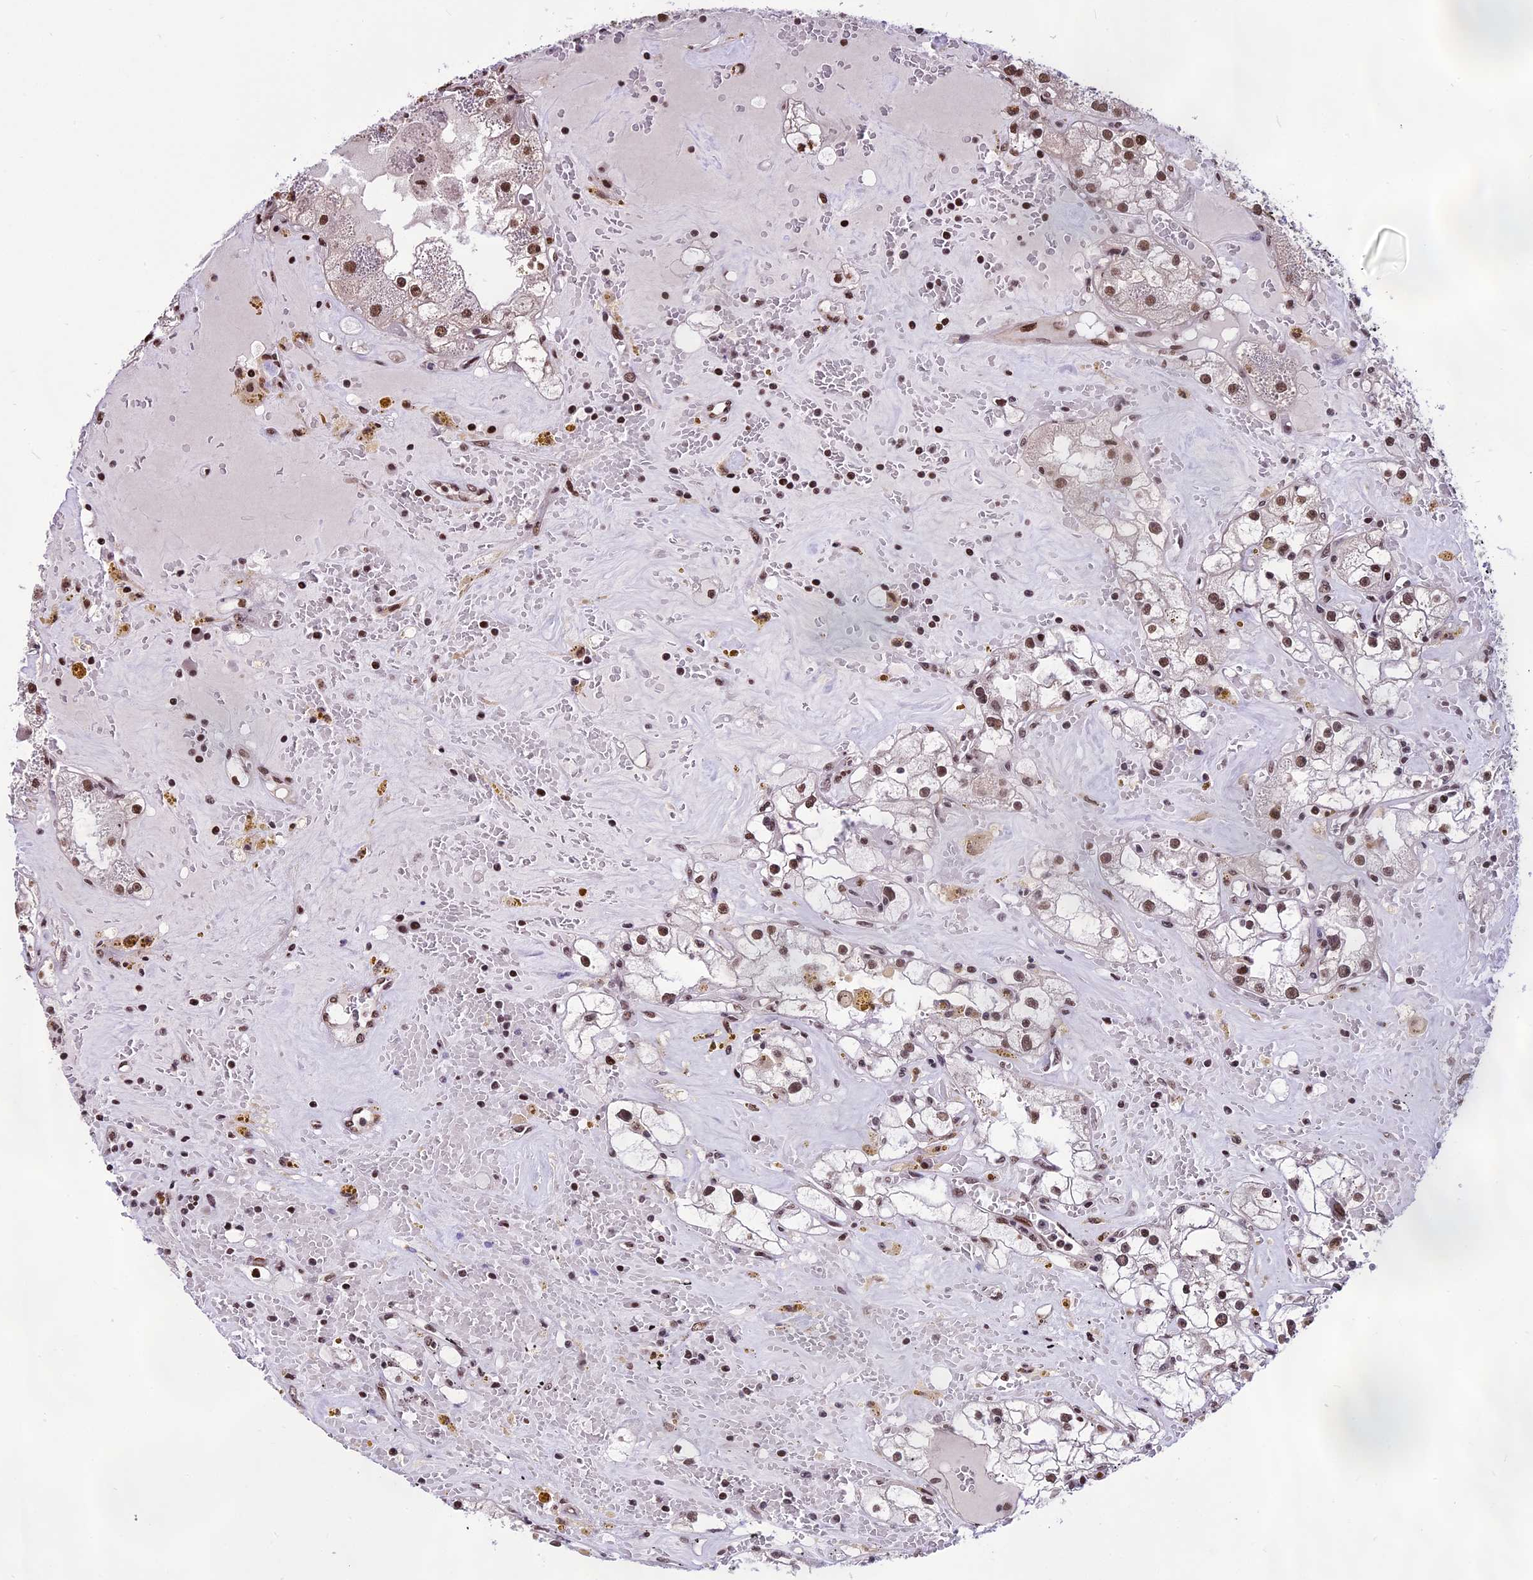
{"staining": {"intensity": "strong", "quantity": "25%-75%", "location": "nuclear"}, "tissue": "renal cancer", "cell_type": "Tumor cells", "image_type": "cancer", "snomed": [{"axis": "morphology", "description": "Adenocarcinoma, NOS"}, {"axis": "topography", "description": "Kidney"}], "caption": "Tumor cells display high levels of strong nuclear positivity in about 25%-75% of cells in adenocarcinoma (renal).", "gene": "POLR3E", "patient": {"sex": "male", "age": 56}}